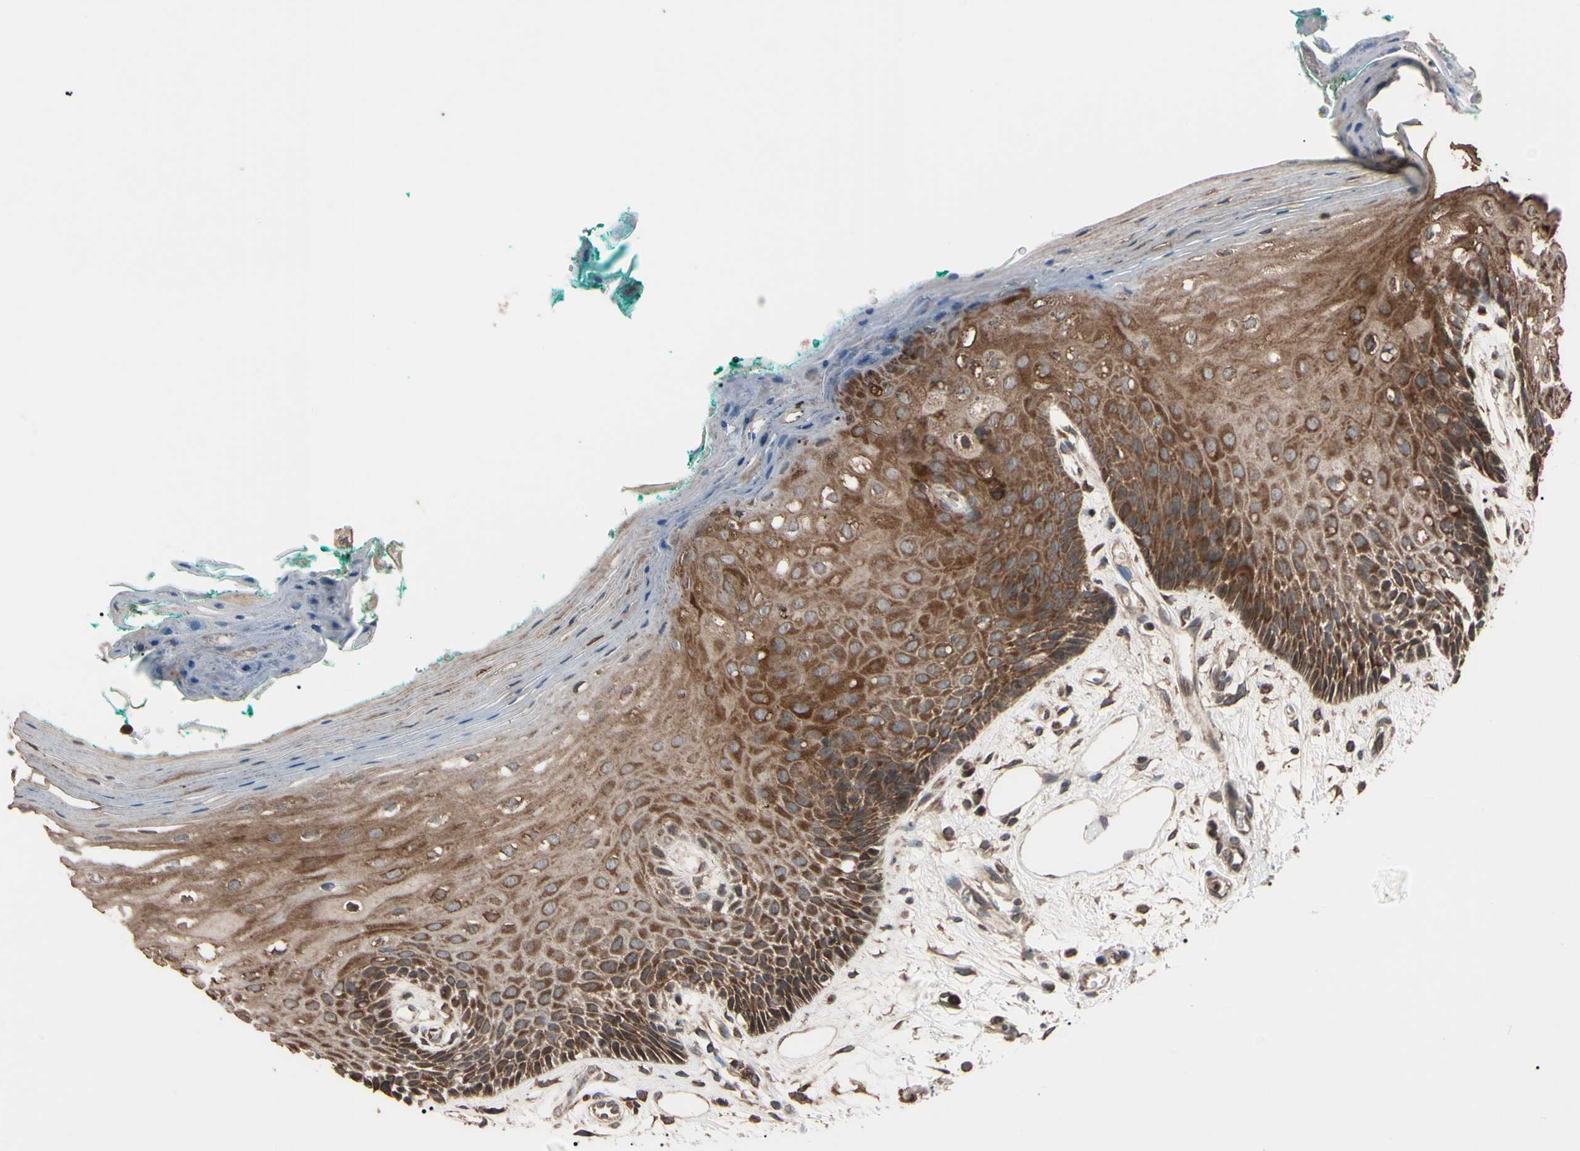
{"staining": {"intensity": "moderate", "quantity": "<25%", "location": "cytoplasmic/membranous"}, "tissue": "oral mucosa", "cell_type": "Squamous epithelial cells", "image_type": "normal", "snomed": [{"axis": "morphology", "description": "Normal tissue, NOS"}, {"axis": "topography", "description": "Skeletal muscle"}, {"axis": "topography", "description": "Oral tissue"}, {"axis": "topography", "description": "Peripheral nerve tissue"}], "caption": "DAB immunohistochemical staining of unremarkable oral mucosa exhibits moderate cytoplasmic/membranous protein staining in approximately <25% of squamous epithelial cells. Nuclei are stained in blue.", "gene": "TNFRSF1A", "patient": {"sex": "female", "age": 84}}